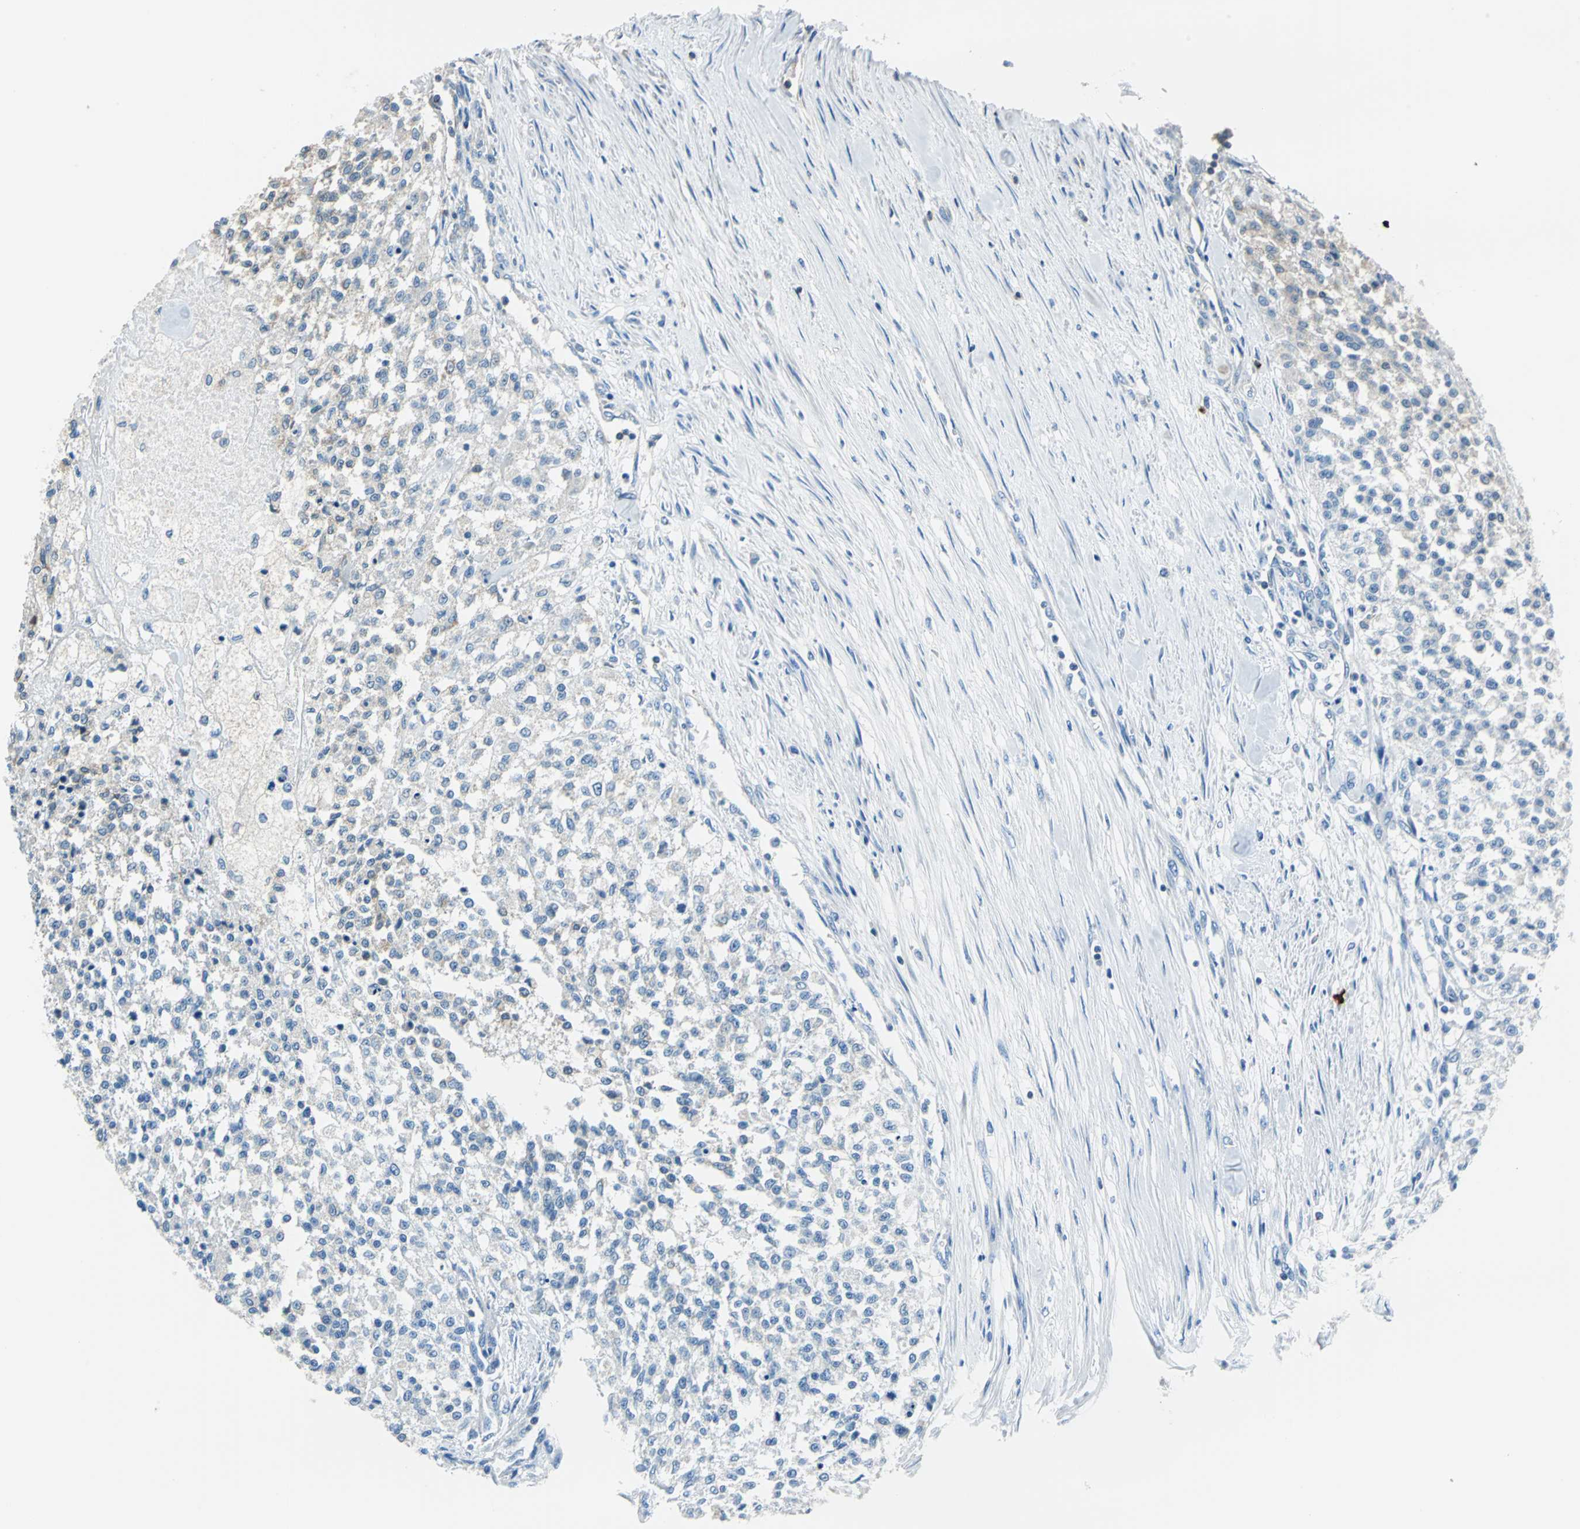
{"staining": {"intensity": "negative", "quantity": "none", "location": "none"}, "tissue": "testis cancer", "cell_type": "Tumor cells", "image_type": "cancer", "snomed": [{"axis": "morphology", "description": "Seminoma, NOS"}, {"axis": "topography", "description": "Testis"}], "caption": "IHC photomicrograph of human testis cancer (seminoma) stained for a protein (brown), which demonstrates no positivity in tumor cells.", "gene": "CPA3", "patient": {"sex": "male", "age": 59}}